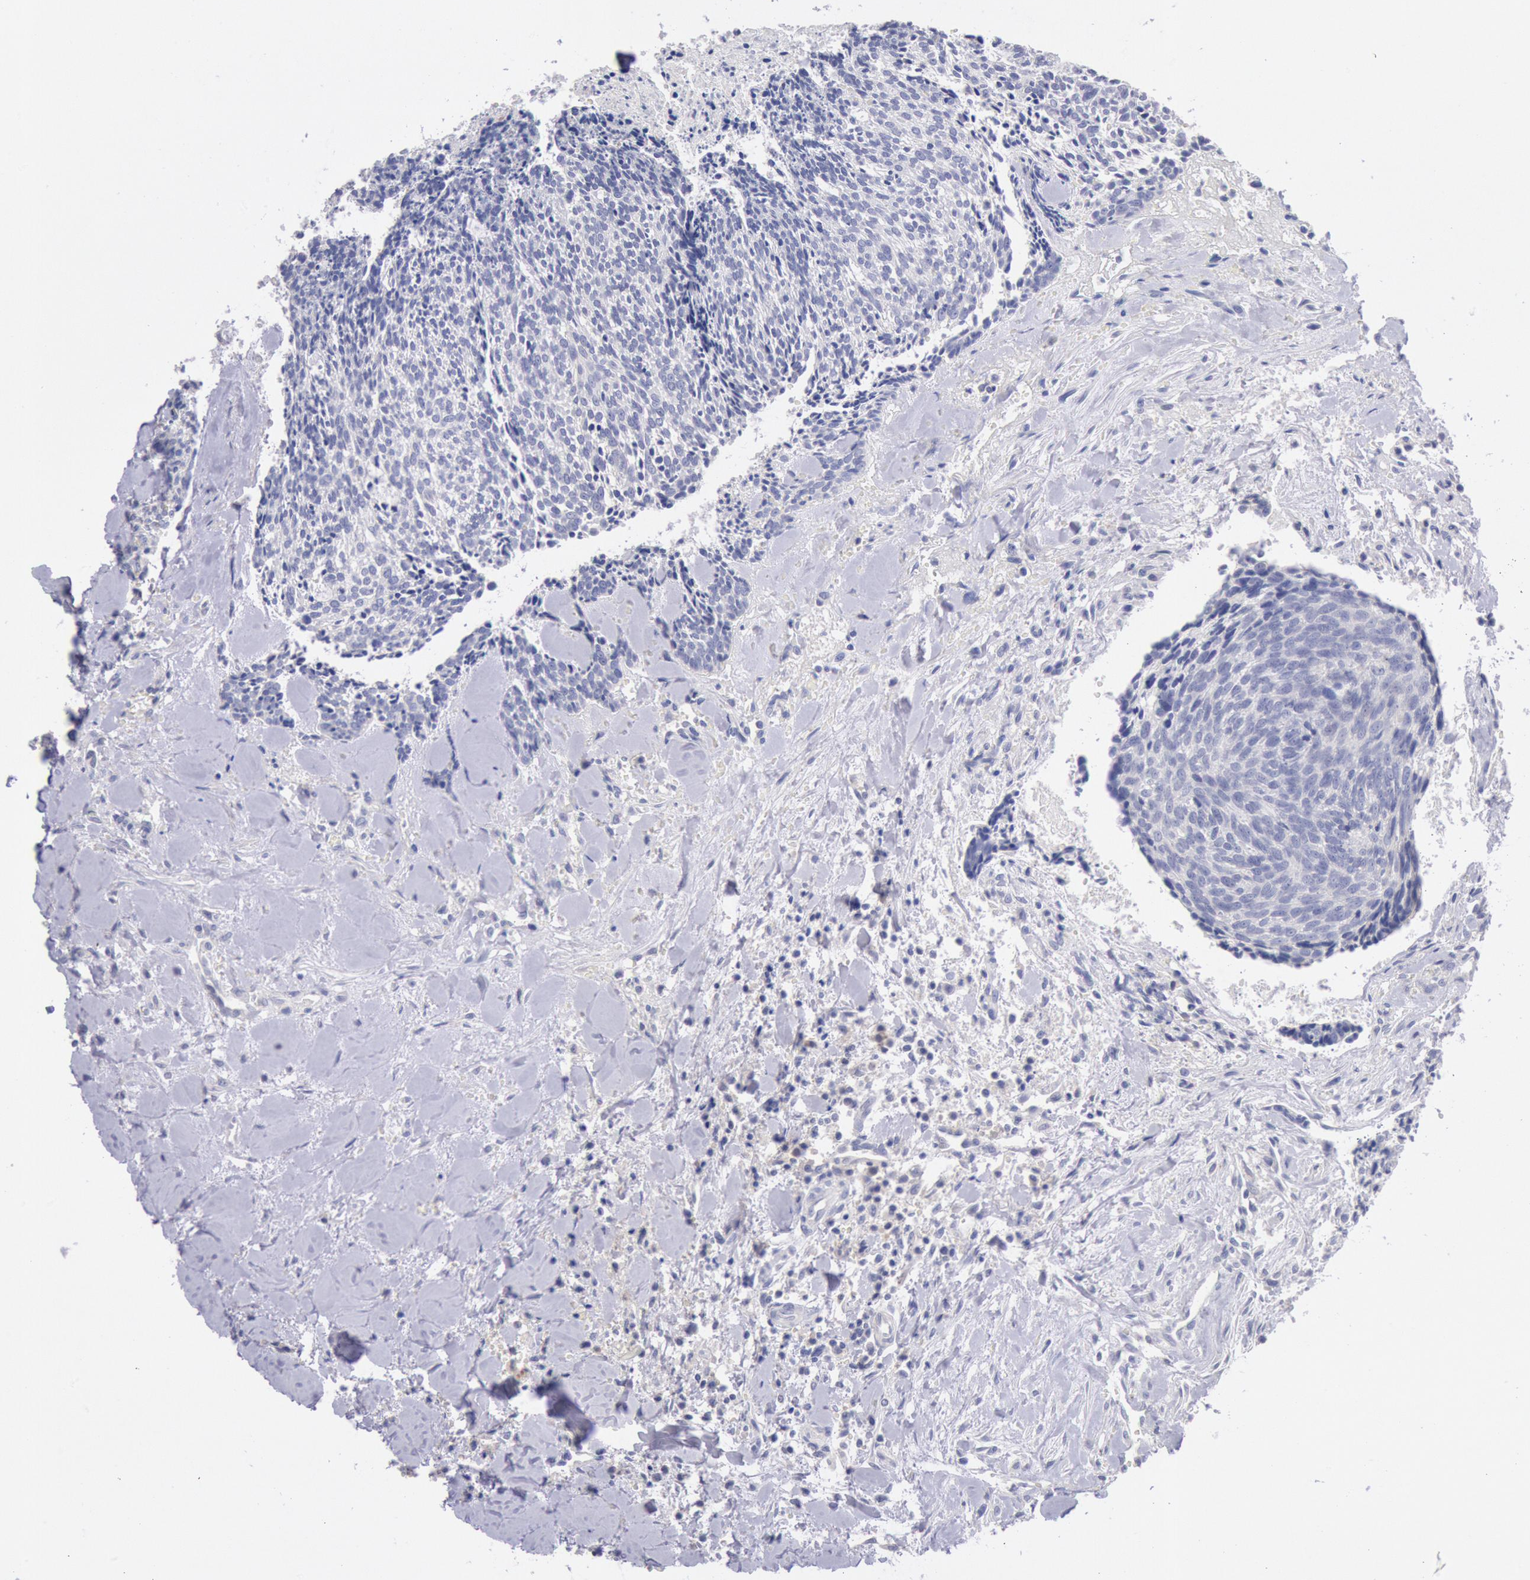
{"staining": {"intensity": "negative", "quantity": "none", "location": "none"}, "tissue": "head and neck cancer", "cell_type": "Tumor cells", "image_type": "cancer", "snomed": [{"axis": "morphology", "description": "Squamous cell carcinoma, NOS"}, {"axis": "topography", "description": "Salivary gland"}, {"axis": "topography", "description": "Head-Neck"}], "caption": "Head and neck squamous cell carcinoma stained for a protein using immunohistochemistry exhibits no staining tumor cells.", "gene": "GAL3ST1", "patient": {"sex": "male", "age": 70}}